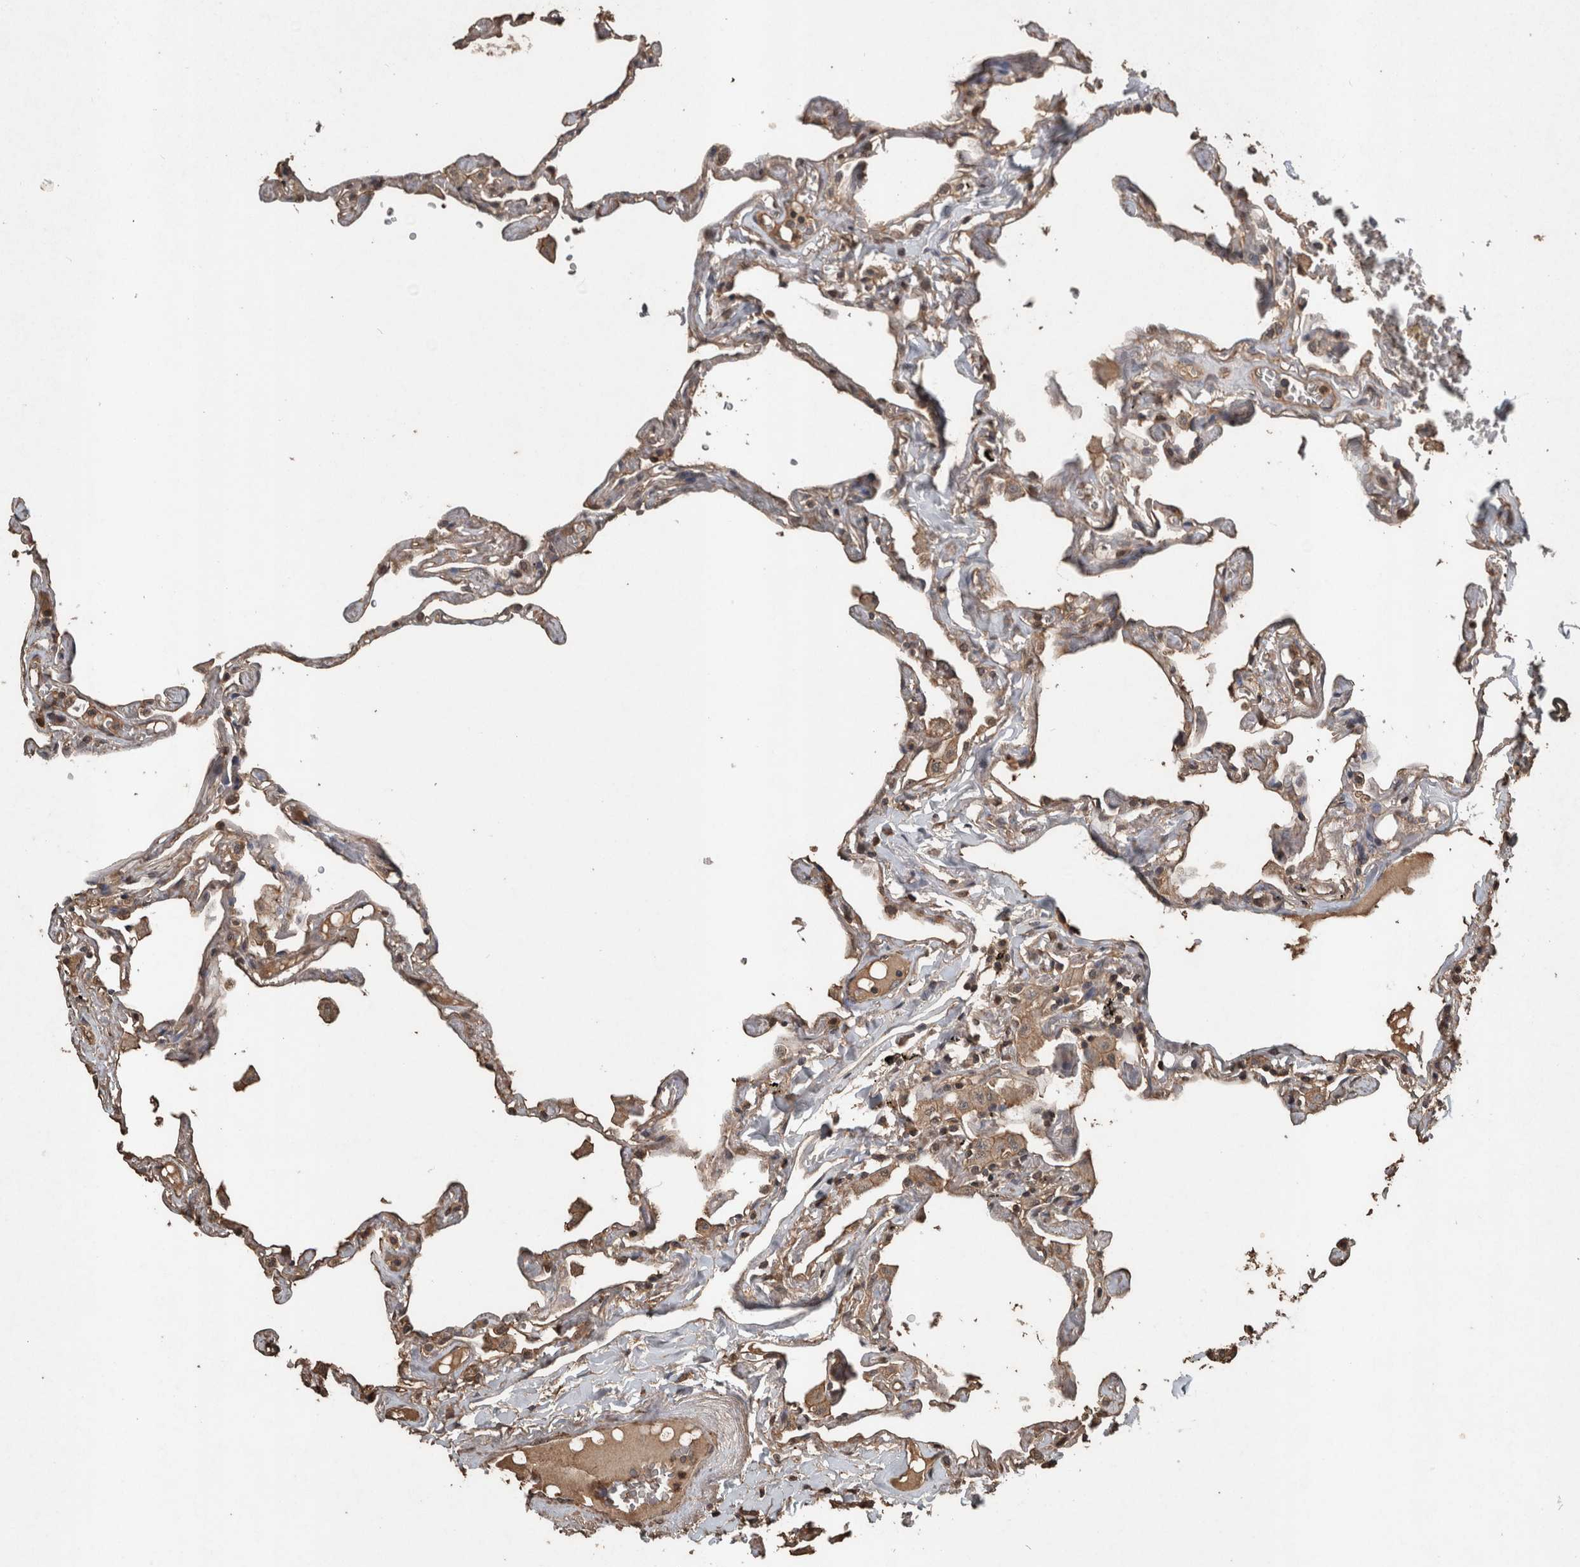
{"staining": {"intensity": "weak", "quantity": "25%-75%", "location": "cytoplasmic/membranous"}, "tissue": "lung", "cell_type": "Alveolar cells", "image_type": "normal", "snomed": [{"axis": "morphology", "description": "Normal tissue, NOS"}, {"axis": "topography", "description": "Lung"}], "caption": "This photomicrograph shows normal lung stained with immunohistochemistry to label a protein in brown. The cytoplasmic/membranous of alveolar cells show weak positivity for the protein. Nuclei are counter-stained blue.", "gene": "FGFRL1", "patient": {"sex": "female", "age": 67}}